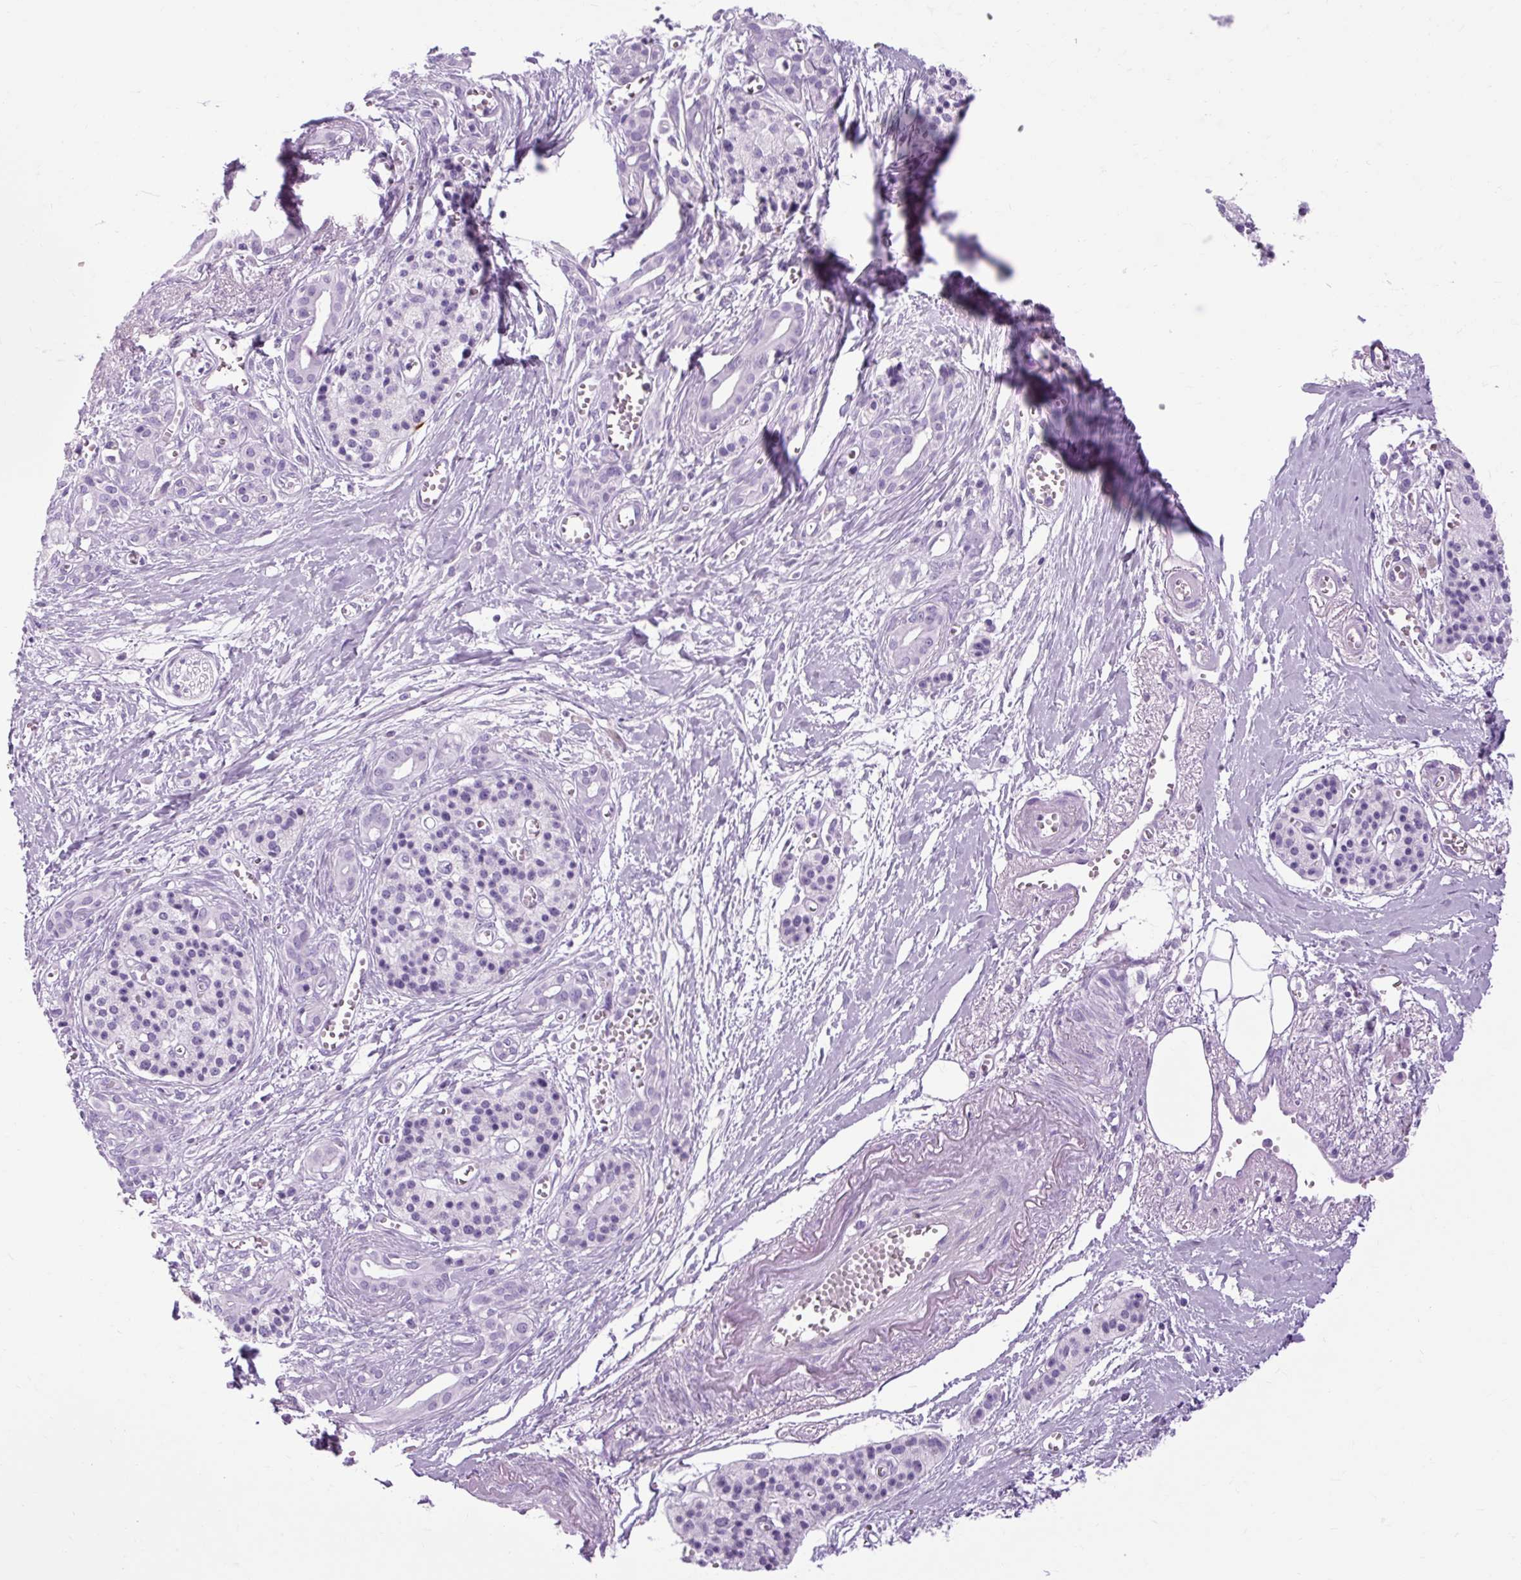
{"staining": {"intensity": "negative", "quantity": "none", "location": "none"}, "tissue": "pancreatic cancer", "cell_type": "Tumor cells", "image_type": "cancer", "snomed": [{"axis": "morphology", "description": "Adenocarcinoma, NOS"}, {"axis": "topography", "description": "Pancreas"}], "caption": "Adenocarcinoma (pancreatic) was stained to show a protein in brown. There is no significant expression in tumor cells. (DAB (3,3'-diaminobenzidine) immunohistochemistry (IHC), high magnification).", "gene": "OOEP", "patient": {"sex": "male", "age": 71}}